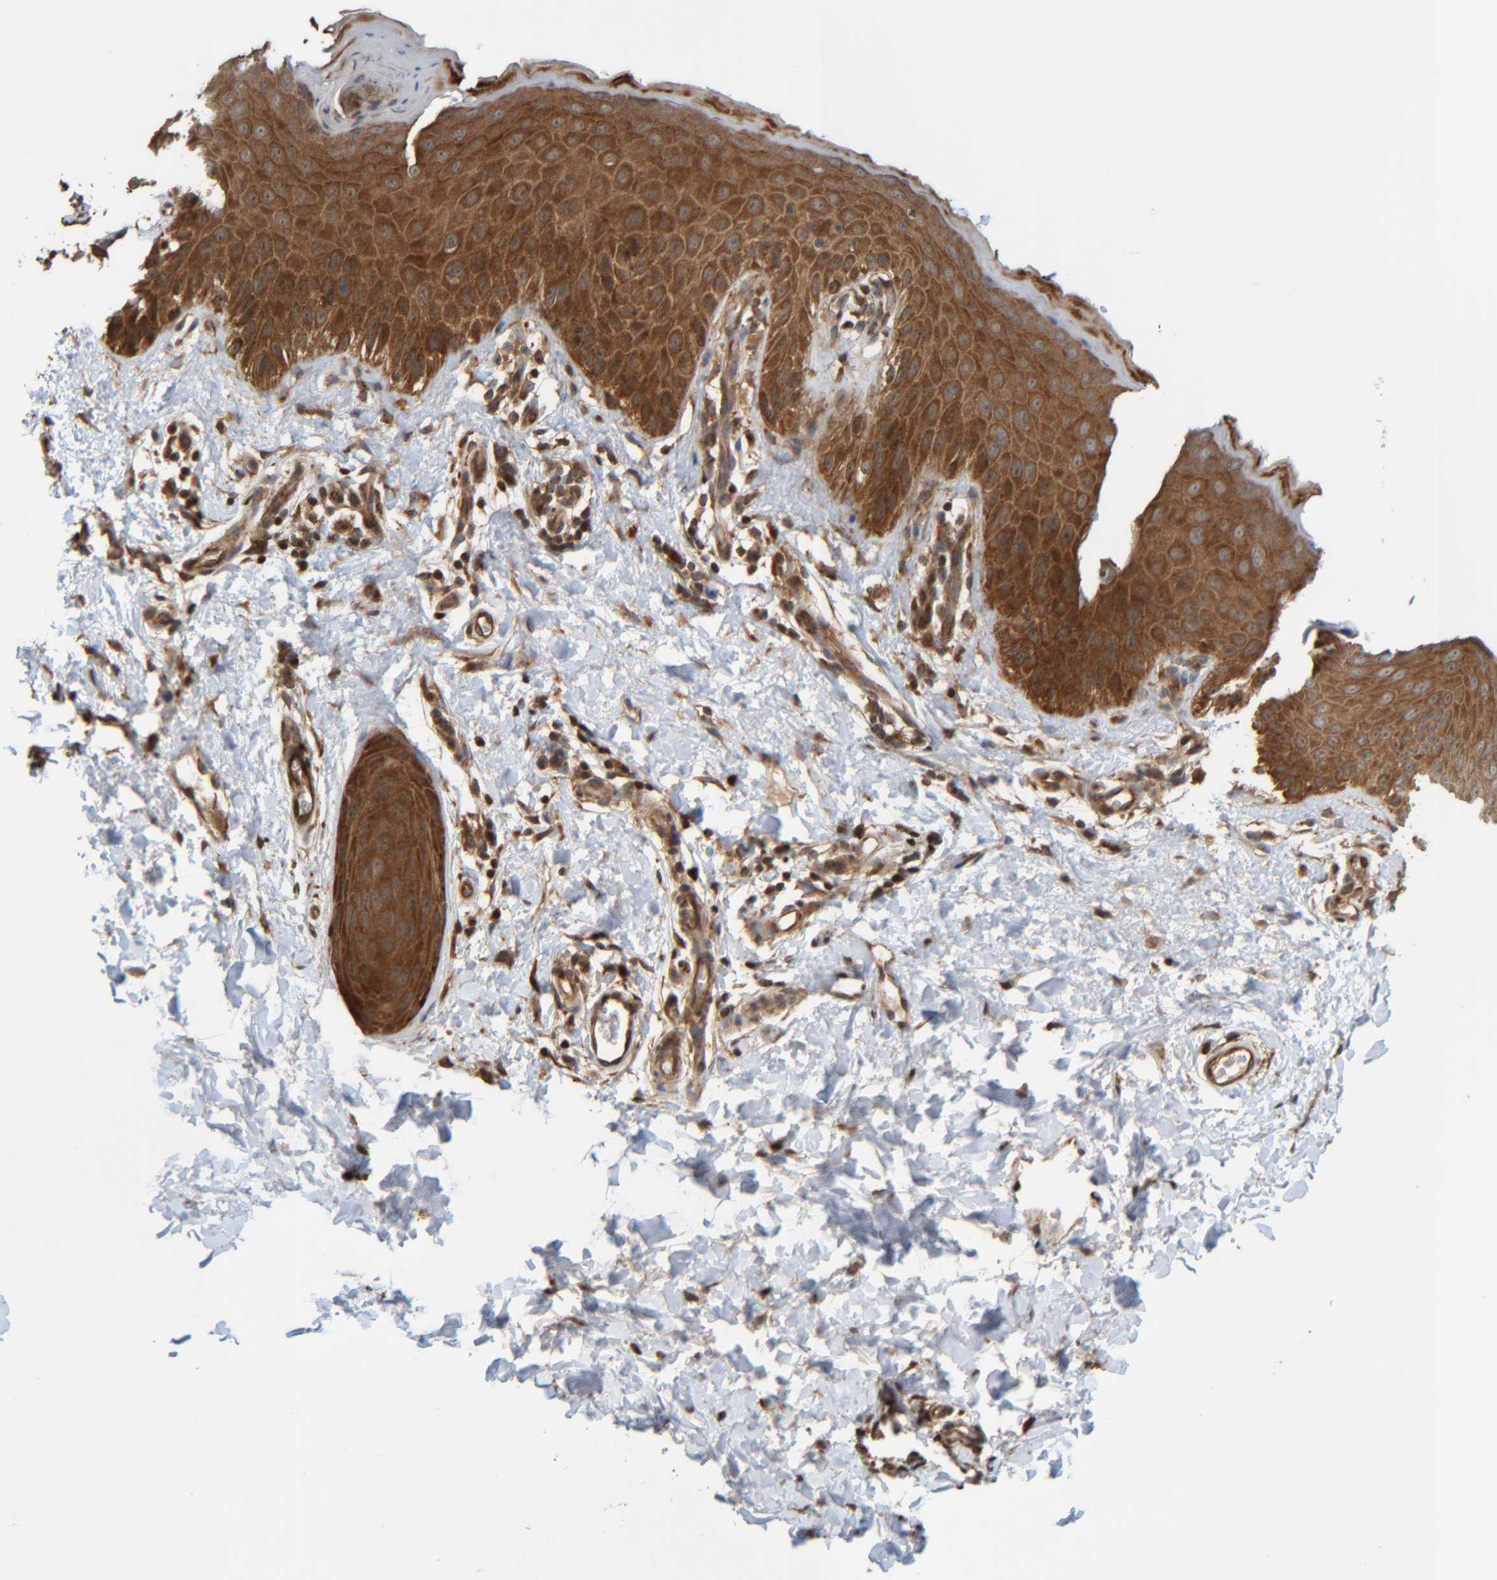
{"staining": {"intensity": "strong", "quantity": ">75%", "location": "cytoplasmic/membranous"}, "tissue": "skin", "cell_type": "Epidermal cells", "image_type": "normal", "snomed": [{"axis": "morphology", "description": "Normal tissue, NOS"}, {"axis": "topography", "description": "Anal"}], "caption": "Brown immunohistochemical staining in unremarkable skin reveals strong cytoplasmic/membranous staining in approximately >75% of epidermal cells. (IHC, brightfield microscopy, high magnification).", "gene": "CCDC57", "patient": {"sex": "male", "age": 44}}